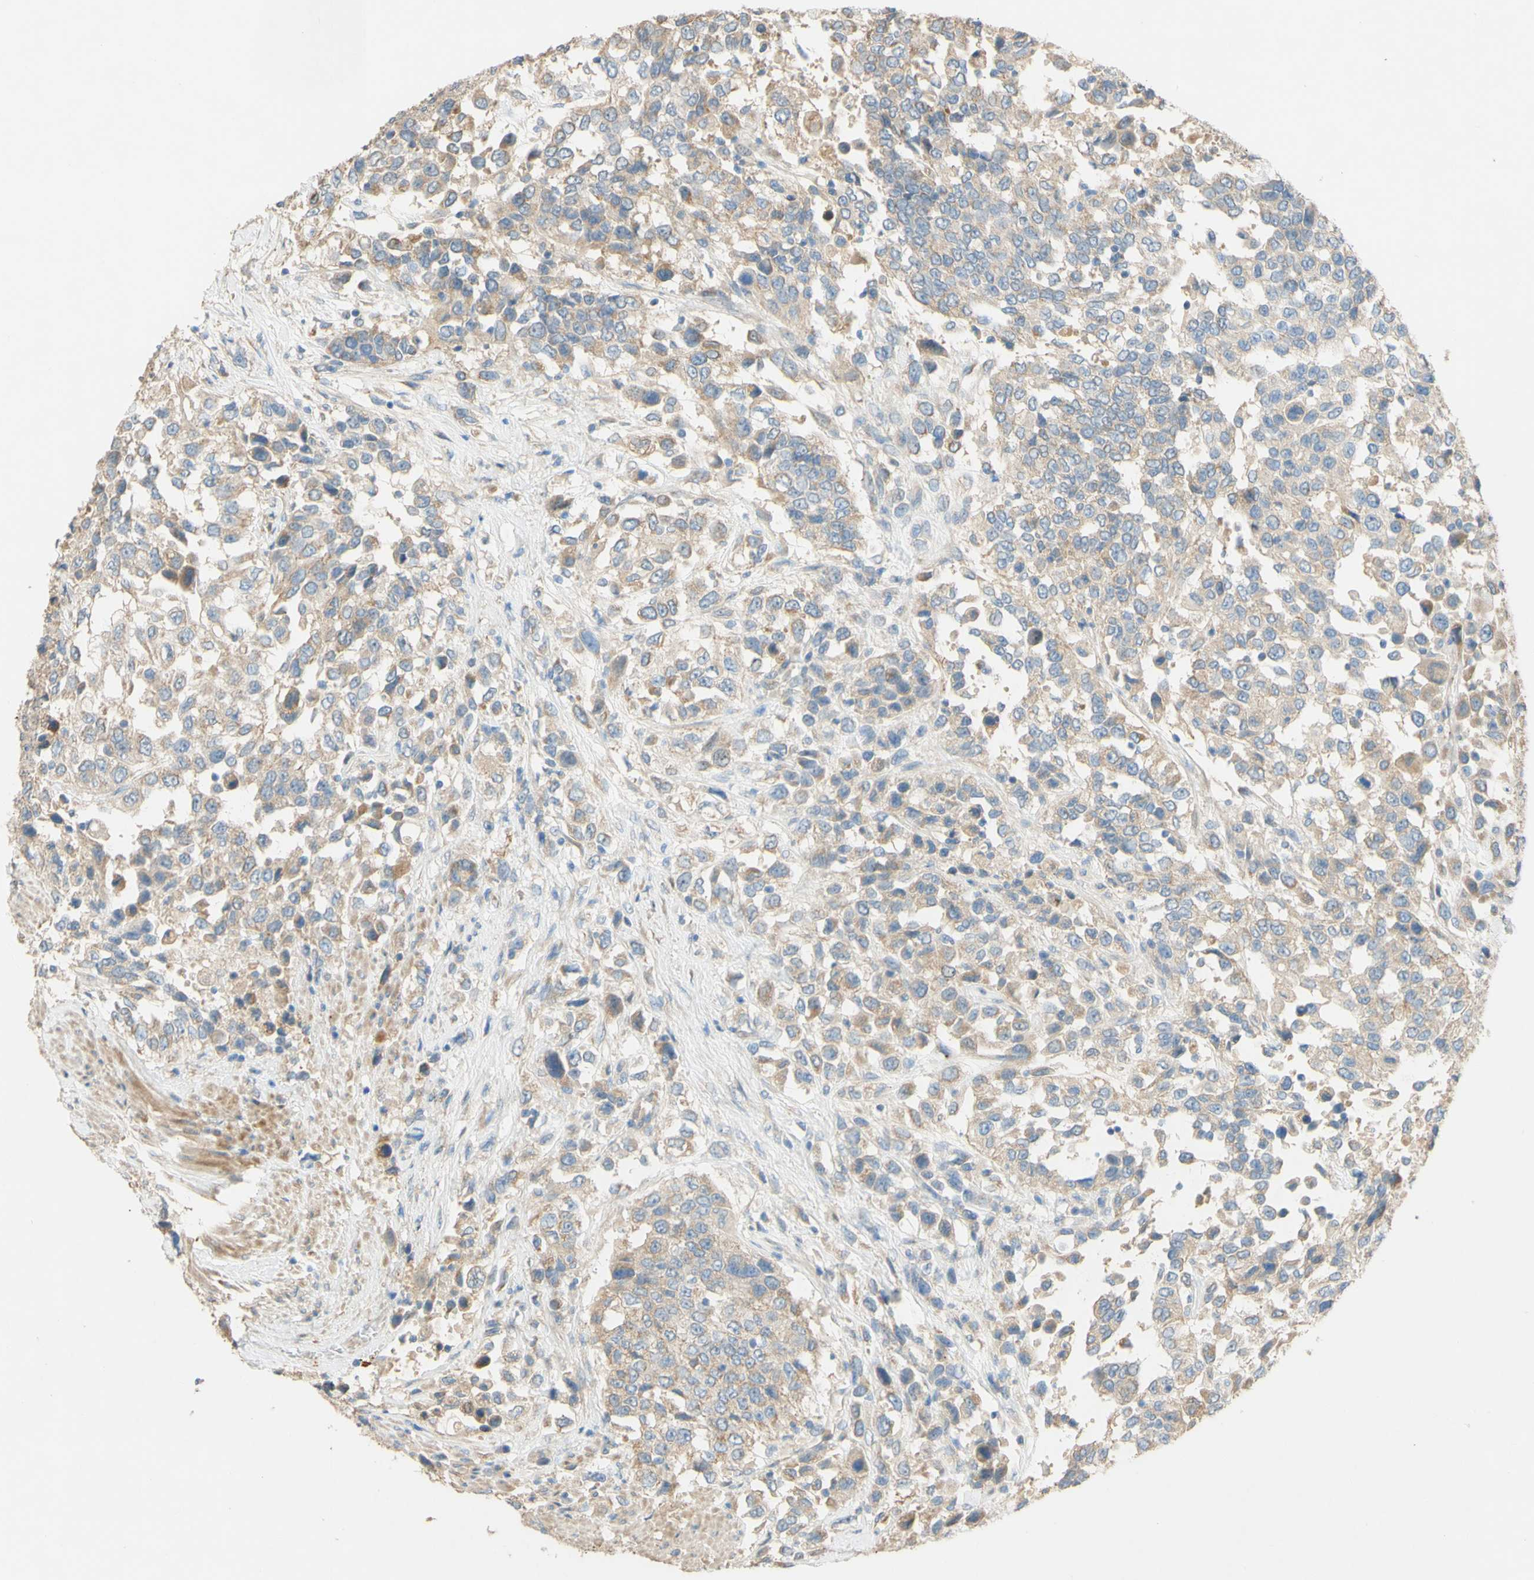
{"staining": {"intensity": "moderate", "quantity": "25%-75%", "location": "cytoplasmic/membranous"}, "tissue": "urothelial cancer", "cell_type": "Tumor cells", "image_type": "cancer", "snomed": [{"axis": "morphology", "description": "Urothelial carcinoma, High grade"}, {"axis": "topography", "description": "Urinary bladder"}], "caption": "Brown immunohistochemical staining in urothelial carcinoma (high-grade) displays moderate cytoplasmic/membranous expression in approximately 25%-75% of tumor cells.", "gene": "DKK3", "patient": {"sex": "female", "age": 80}}